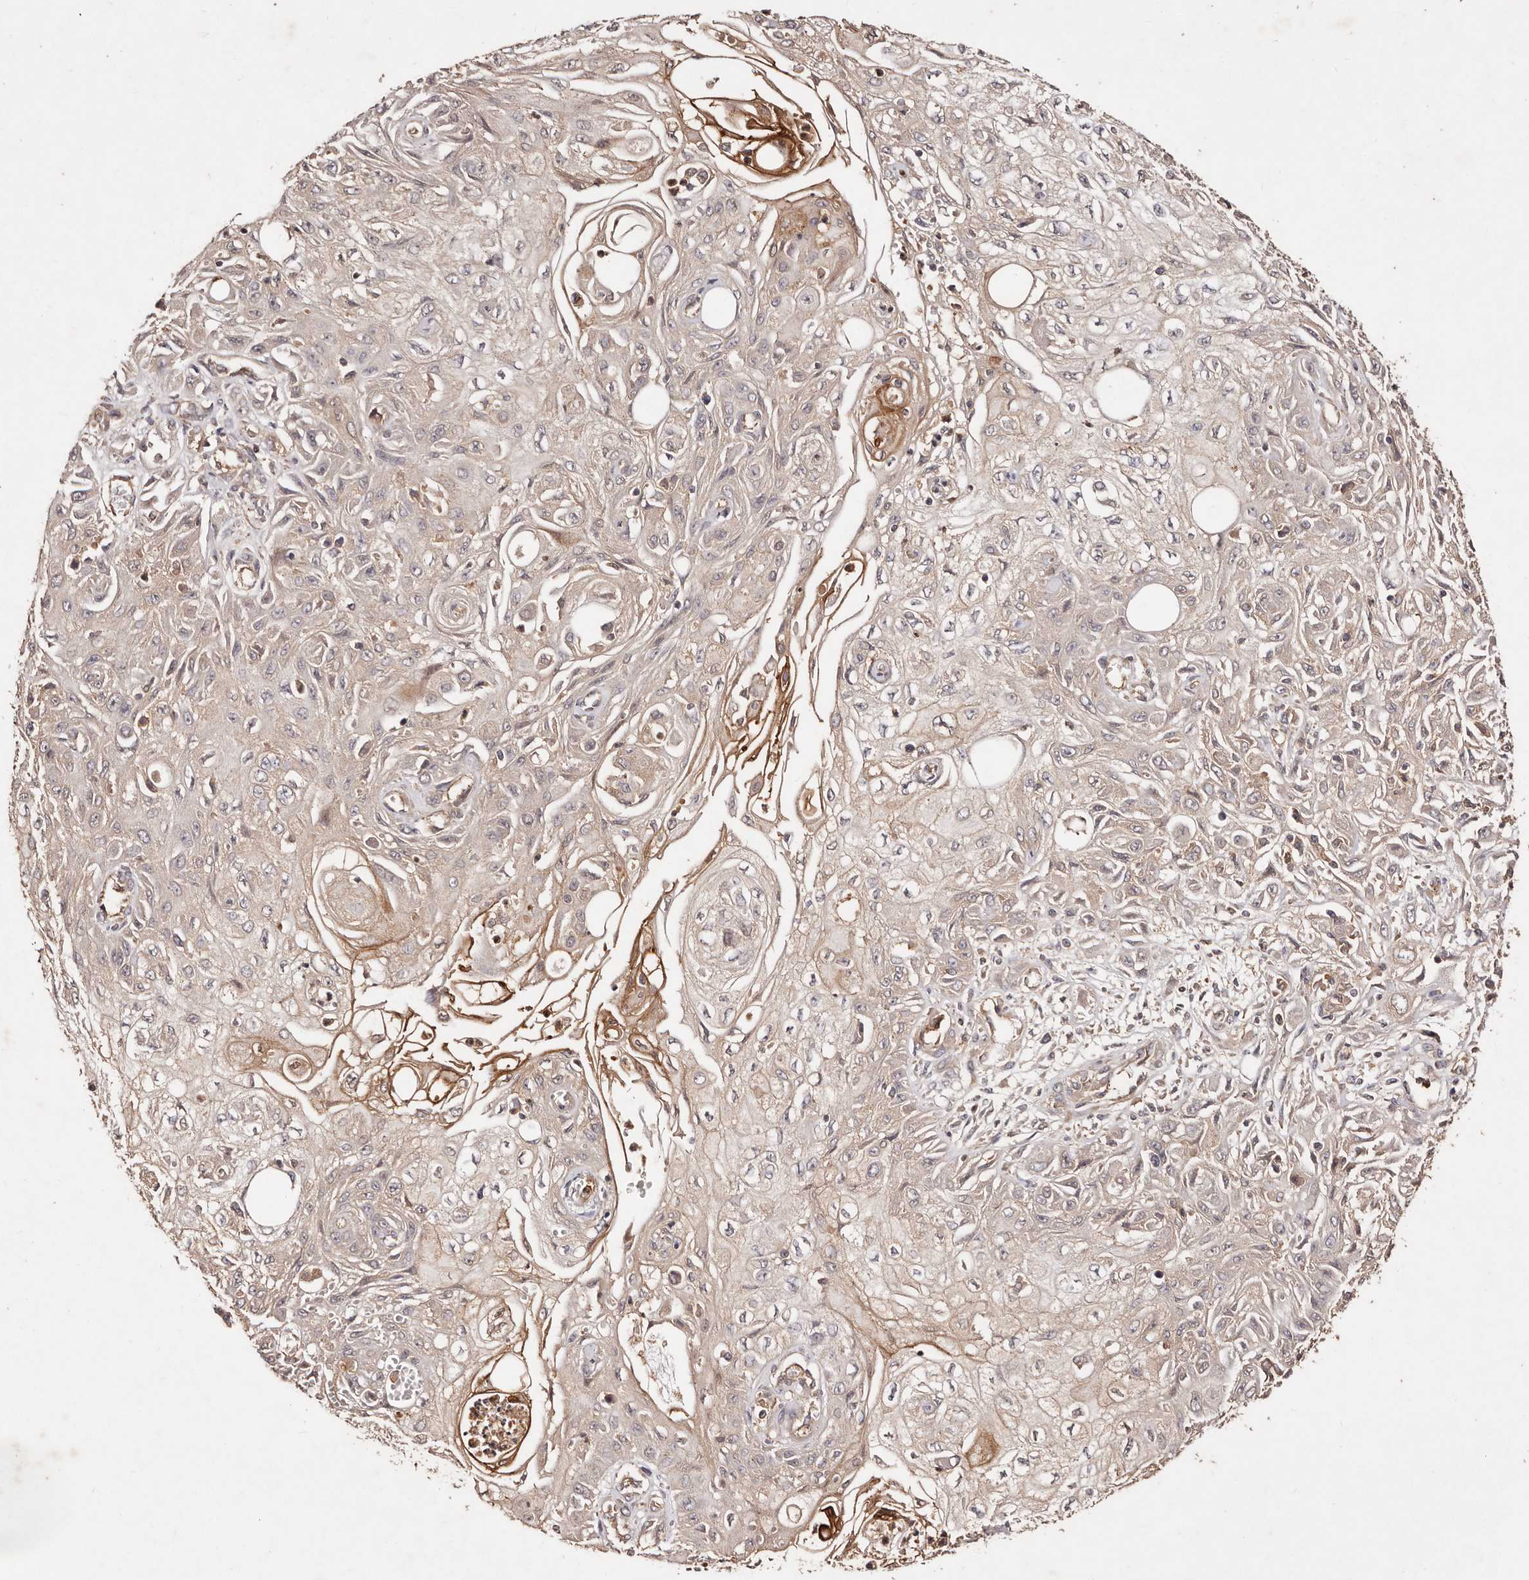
{"staining": {"intensity": "negative", "quantity": "none", "location": "none"}, "tissue": "skin cancer", "cell_type": "Tumor cells", "image_type": "cancer", "snomed": [{"axis": "morphology", "description": "Squamous cell carcinoma, NOS"}, {"axis": "morphology", "description": "Squamous cell carcinoma, metastatic, NOS"}, {"axis": "topography", "description": "Skin"}, {"axis": "topography", "description": "Lymph node"}], "caption": "IHC micrograph of neoplastic tissue: skin cancer stained with DAB exhibits no significant protein expression in tumor cells.", "gene": "CCL14", "patient": {"sex": "male", "age": 75}}